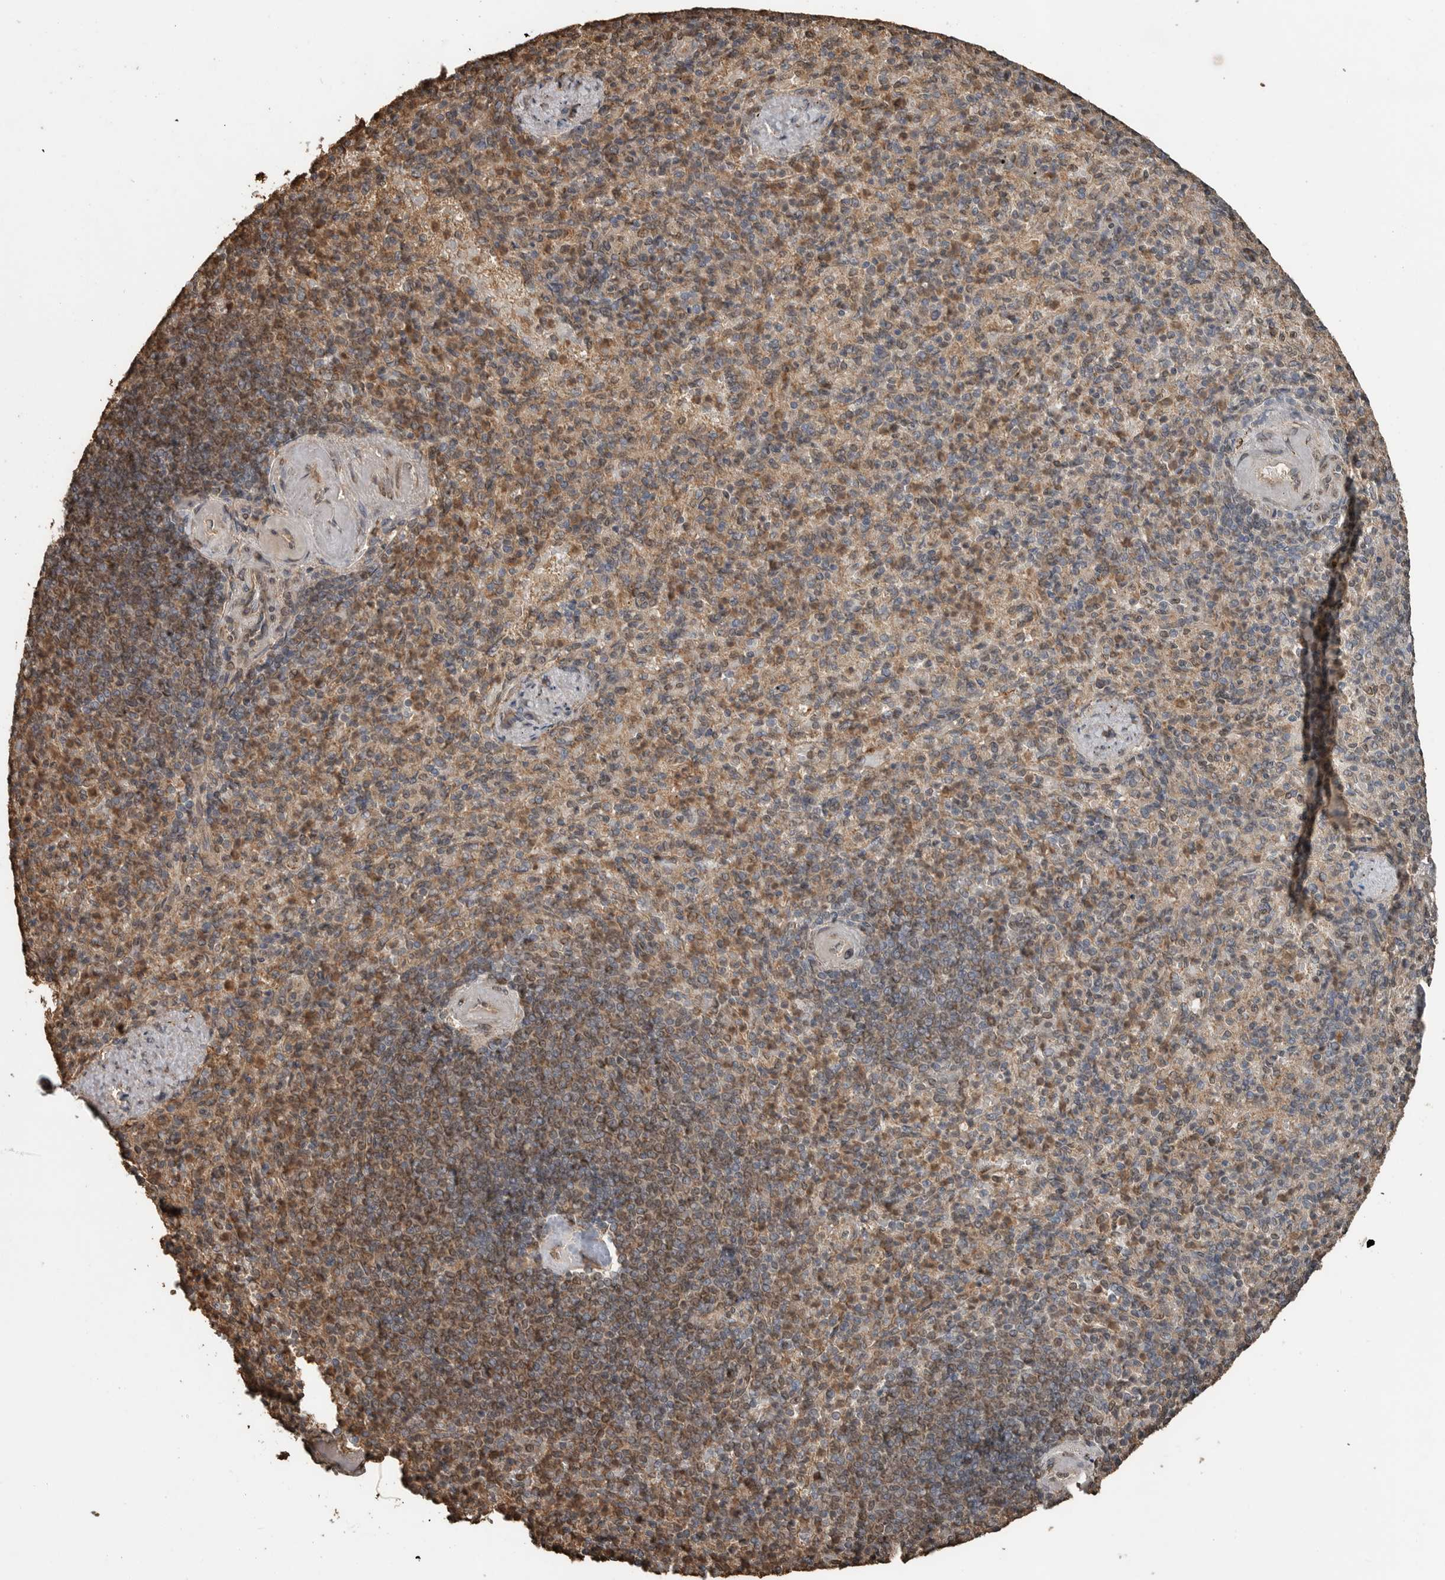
{"staining": {"intensity": "moderate", "quantity": ">75%", "location": "cytoplasmic/membranous"}, "tissue": "spleen", "cell_type": "Cells in red pulp", "image_type": "normal", "snomed": [{"axis": "morphology", "description": "Normal tissue, NOS"}, {"axis": "topography", "description": "Spleen"}], "caption": "Human spleen stained with a brown dye reveals moderate cytoplasmic/membranous positive staining in about >75% of cells in red pulp.", "gene": "BLZF1", "patient": {"sex": "female", "age": 74}}